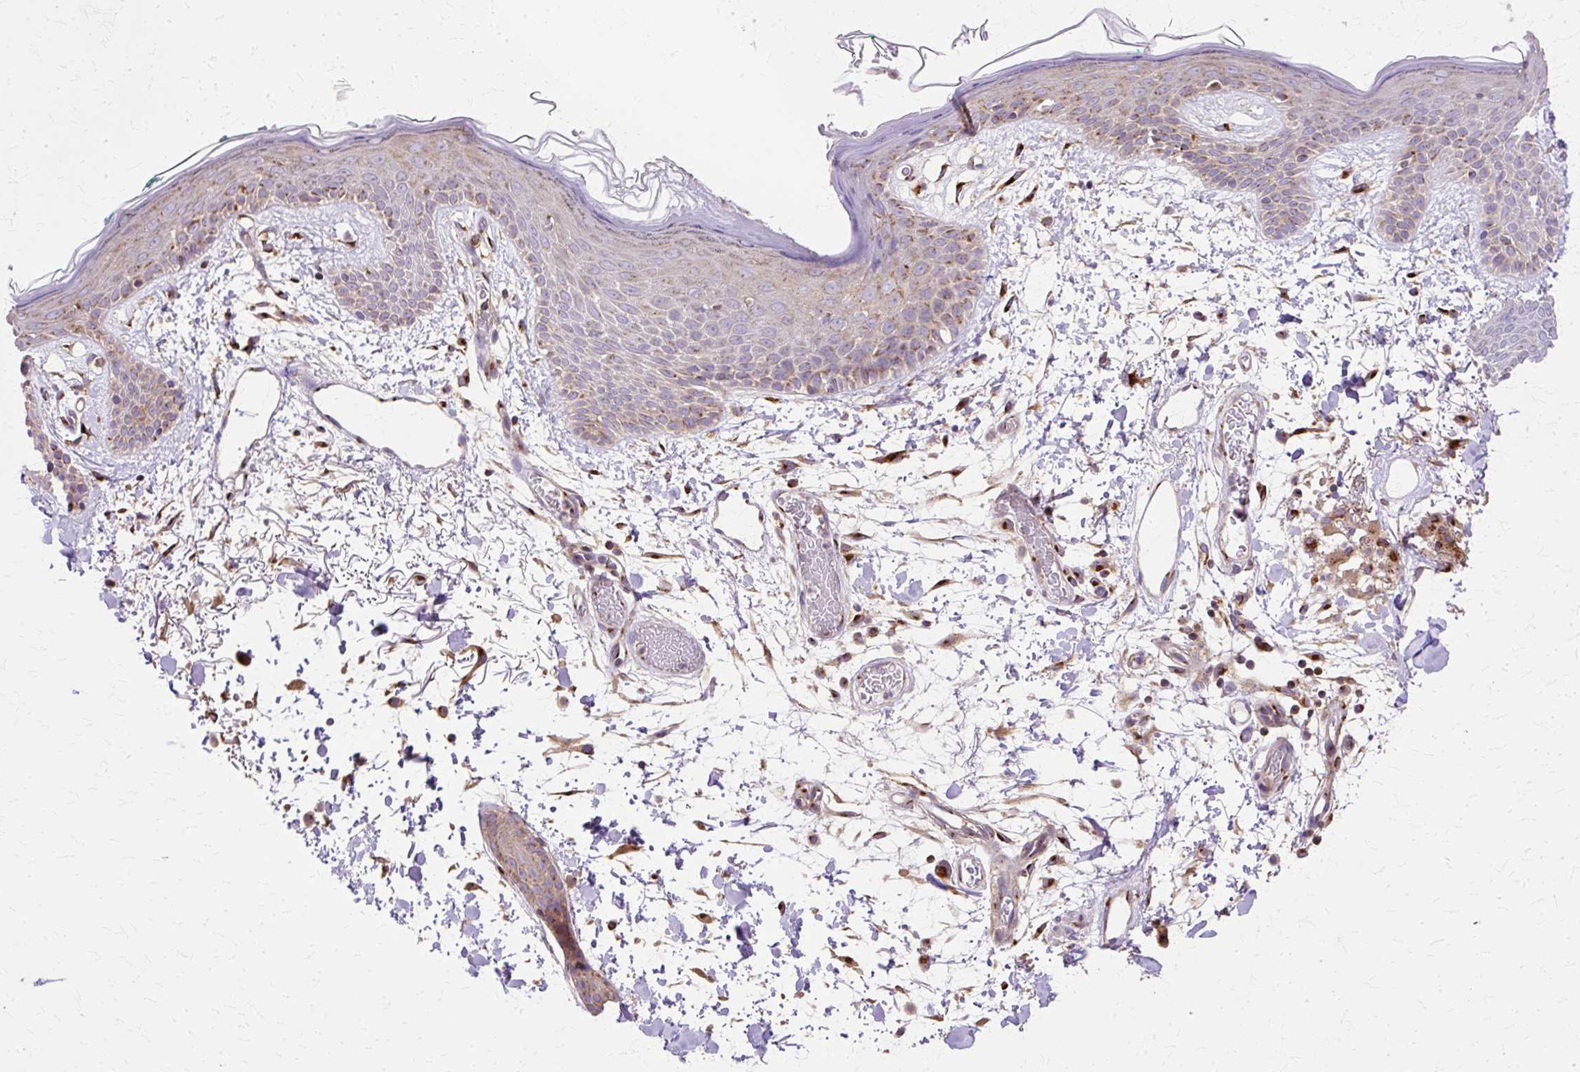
{"staining": {"intensity": "moderate", "quantity": ">75%", "location": "cytoplasmic/membranous"}, "tissue": "skin", "cell_type": "Fibroblasts", "image_type": "normal", "snomed": [{"axis": "morphology", "description": "Normal tissue, NOS"}, {"axis": "topography", "description": "Skin"}], "caption": "This micrograph exhibits benign skin stained with IHC to label a protein in brown. The cytoplasmic/membranous of fibroblasts show moderate positivity for the protein. Nuclei are counter-stained blue.", "gene": "COPB1", "patient": {"sex": "male", "age": 79}}